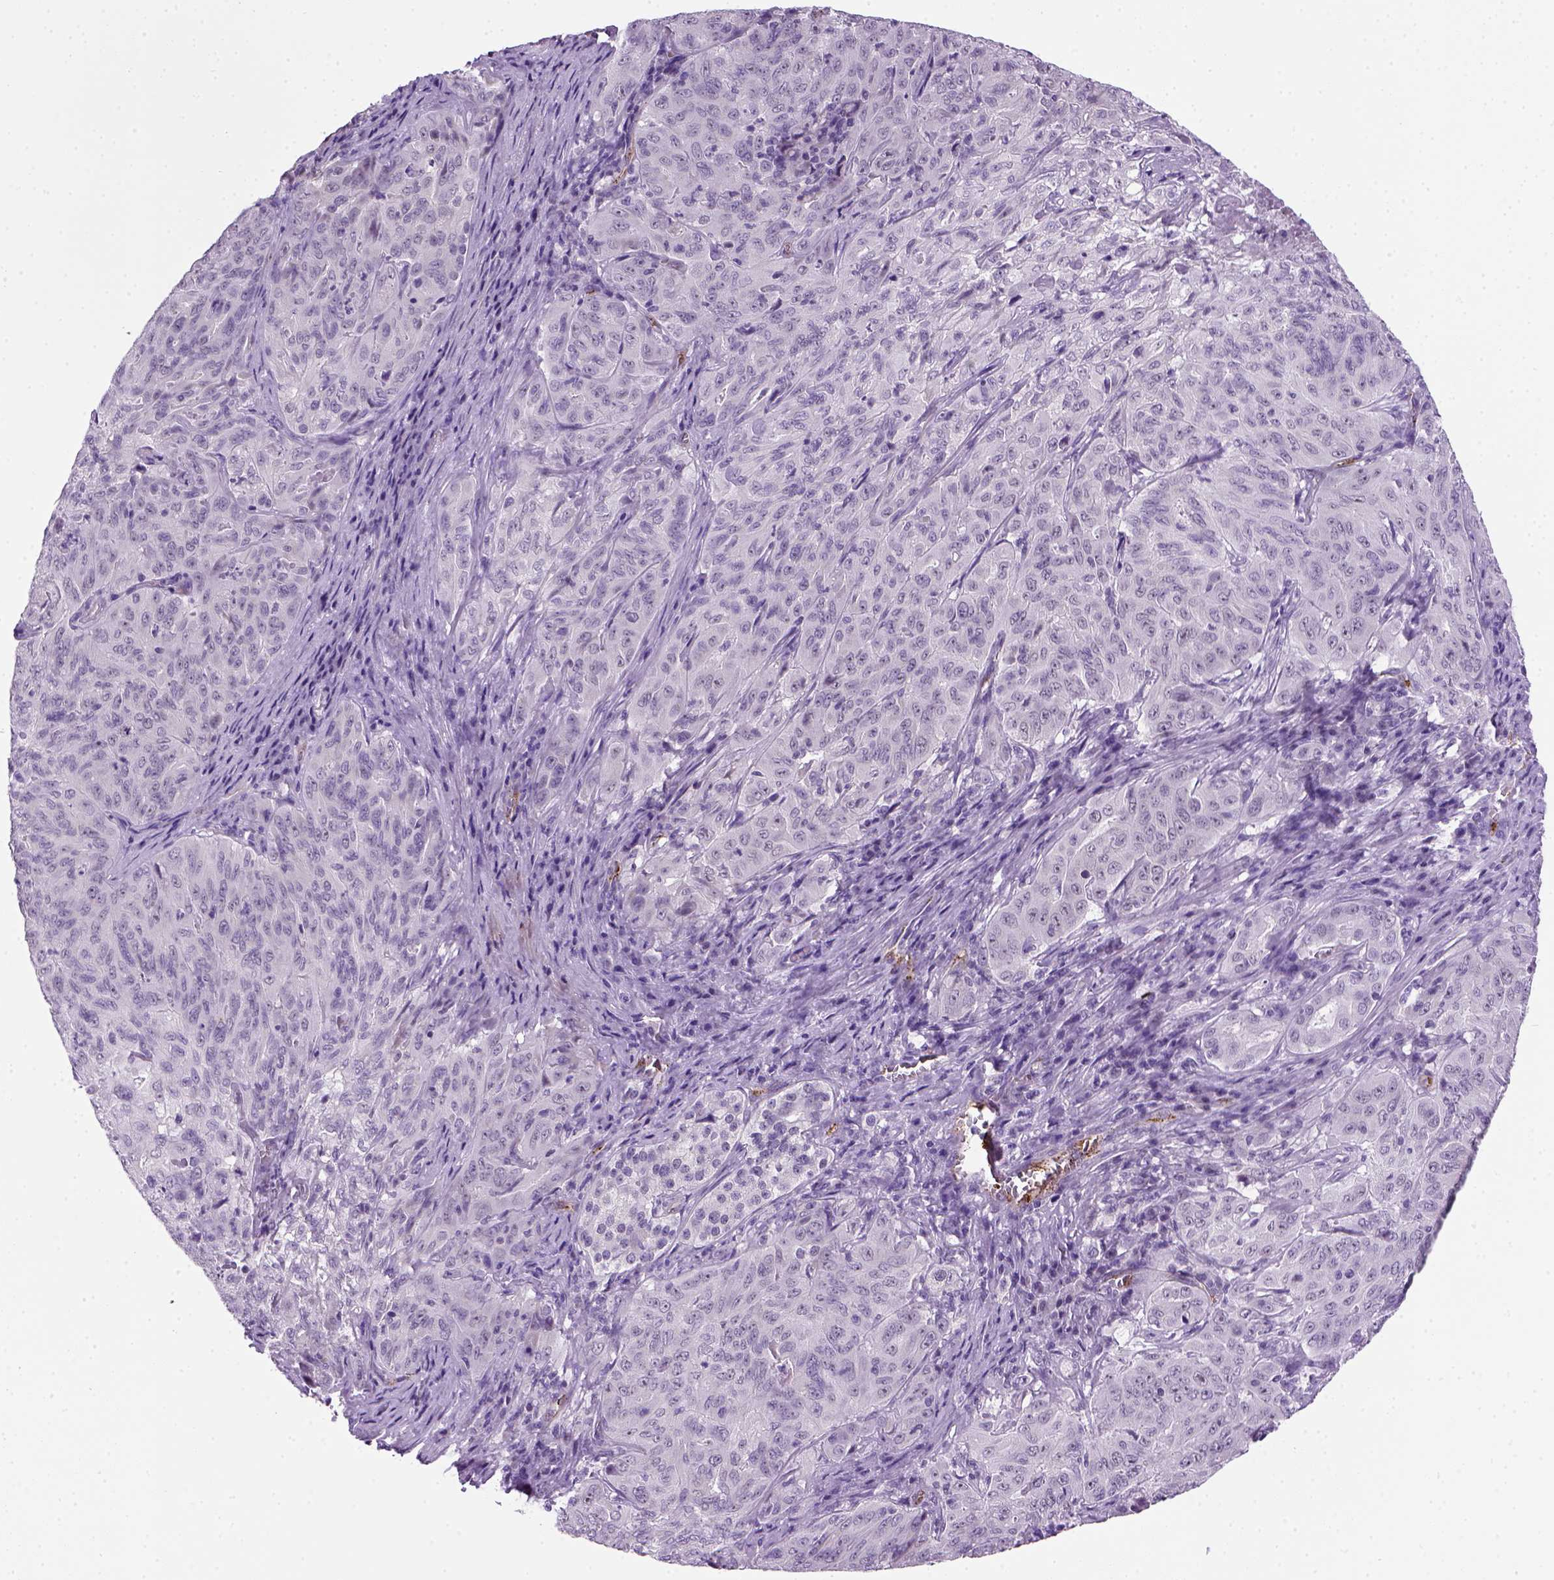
{"staining": {"intensity": "negative", "quantity": "none", "location": "none"}, "tissue": "pancreatic cancer", "cell_type": "Tumor cells", "image_type": "cancer", "snomed": [{"axis": "morphology", "description": "Adenocarcinoma, NOS"}, {"axis": "topography", "description": "Pancreas"}], "caption": "Tumor cells are negative for protein expression in human pancreatic cancer.", "gene": "VWF", "patient": {"sex": "male", "age": 63}}